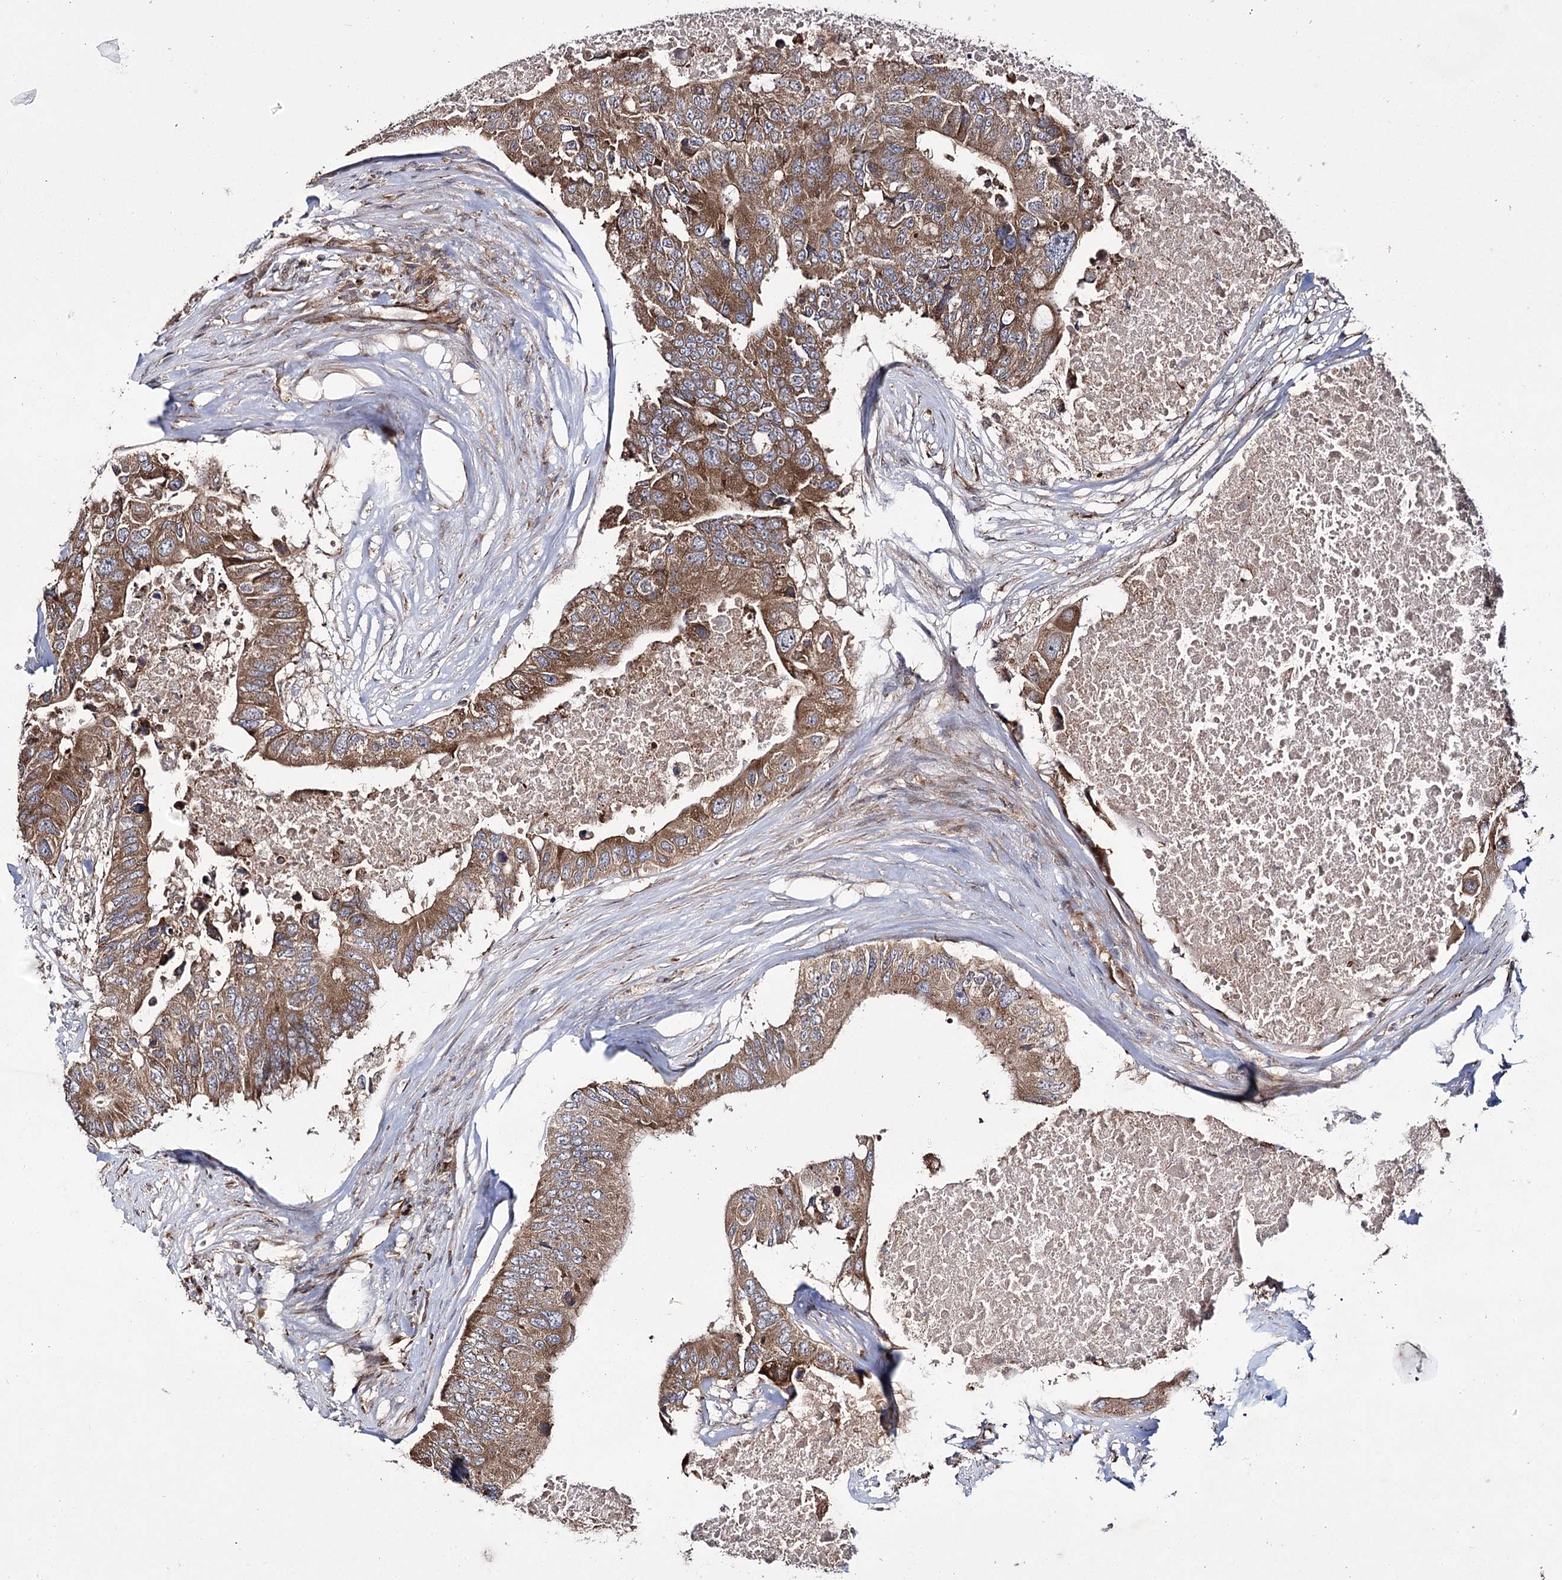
{"staining": {"intensity": "moderate", "quantity": ">75%", "location": "cytoplasmic/membranous"}, "tissue": "colorectal cancer", "cell_type": "Tumor cells", "image_type": "cancer", "snomed": [{"axis": "morphology", "description": "Adenocarcinoma, NOS"}, {"axis": "topography", "description": "Colon"}], "caption": "Colorectal cancer (adenocarcinoma) stained with DAB (3,3'-diaminobenzidine) immunohistochemistry (IHC) reveals medium levels of moderate cytoplasmic/membranous expression in approximately >75% of tumor cells.", "gene": "HECTD2", "patient": {"sex": "male", "age": 71}}